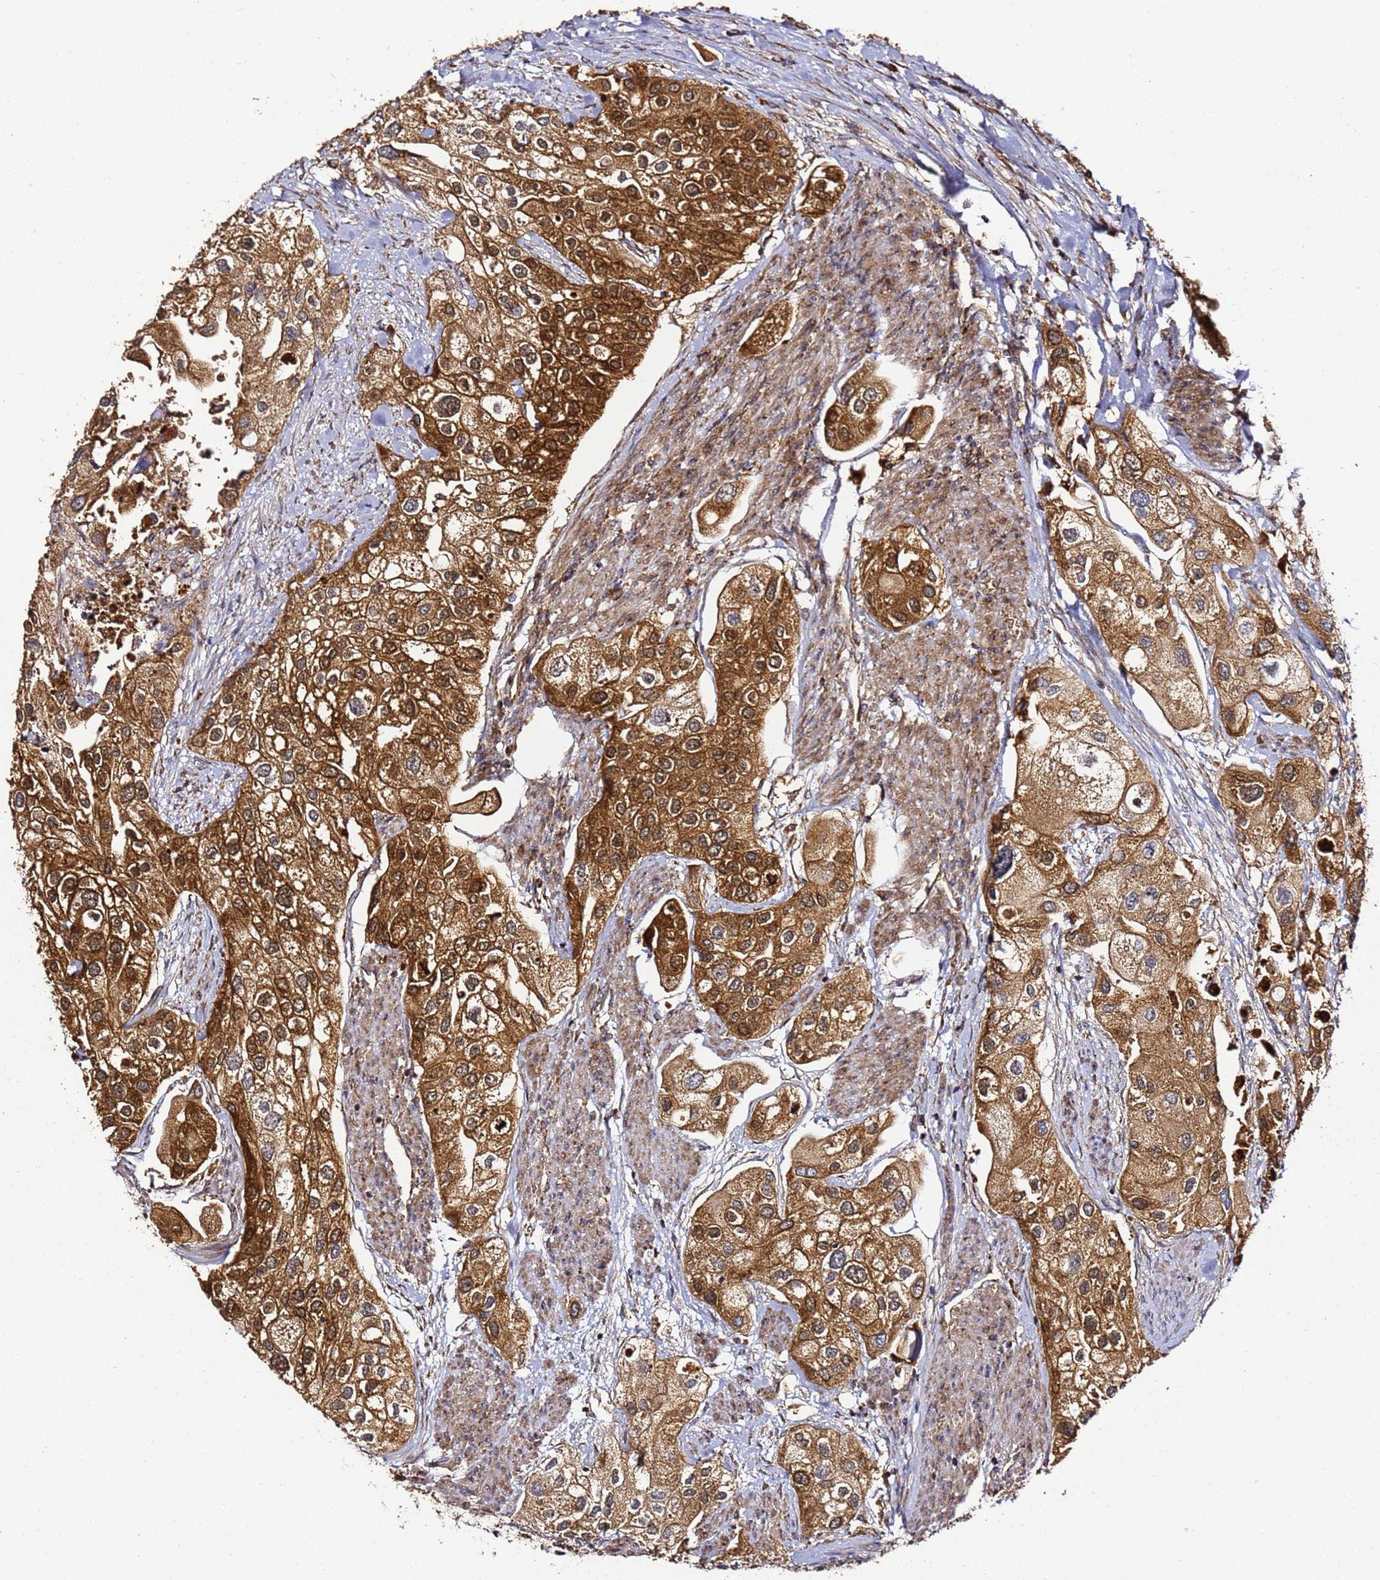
{"staining": {"intensity": "strong", "quantity": ">75%", "location": "cytoplasmic/membranous"}, "tissue": "urothelial cancer", "cell_type": "Tumor cells", "image_type": "cancer", "snomed": [{"axis": "morphology", "description": "Urothelial carcinoma, High grade"}, {"axis": "topography", "description": "Urinary bladder"}], "caption": "Immunohistochemical staining of urothelial carcinoma (high-grade) displays high levels of strong cytoplasmic/membranous staining in about >75% of tumor cells. Nuclei are stained in blue.", "gene": "TM2D2", "patient": {"sex": "male", "age": 64}}